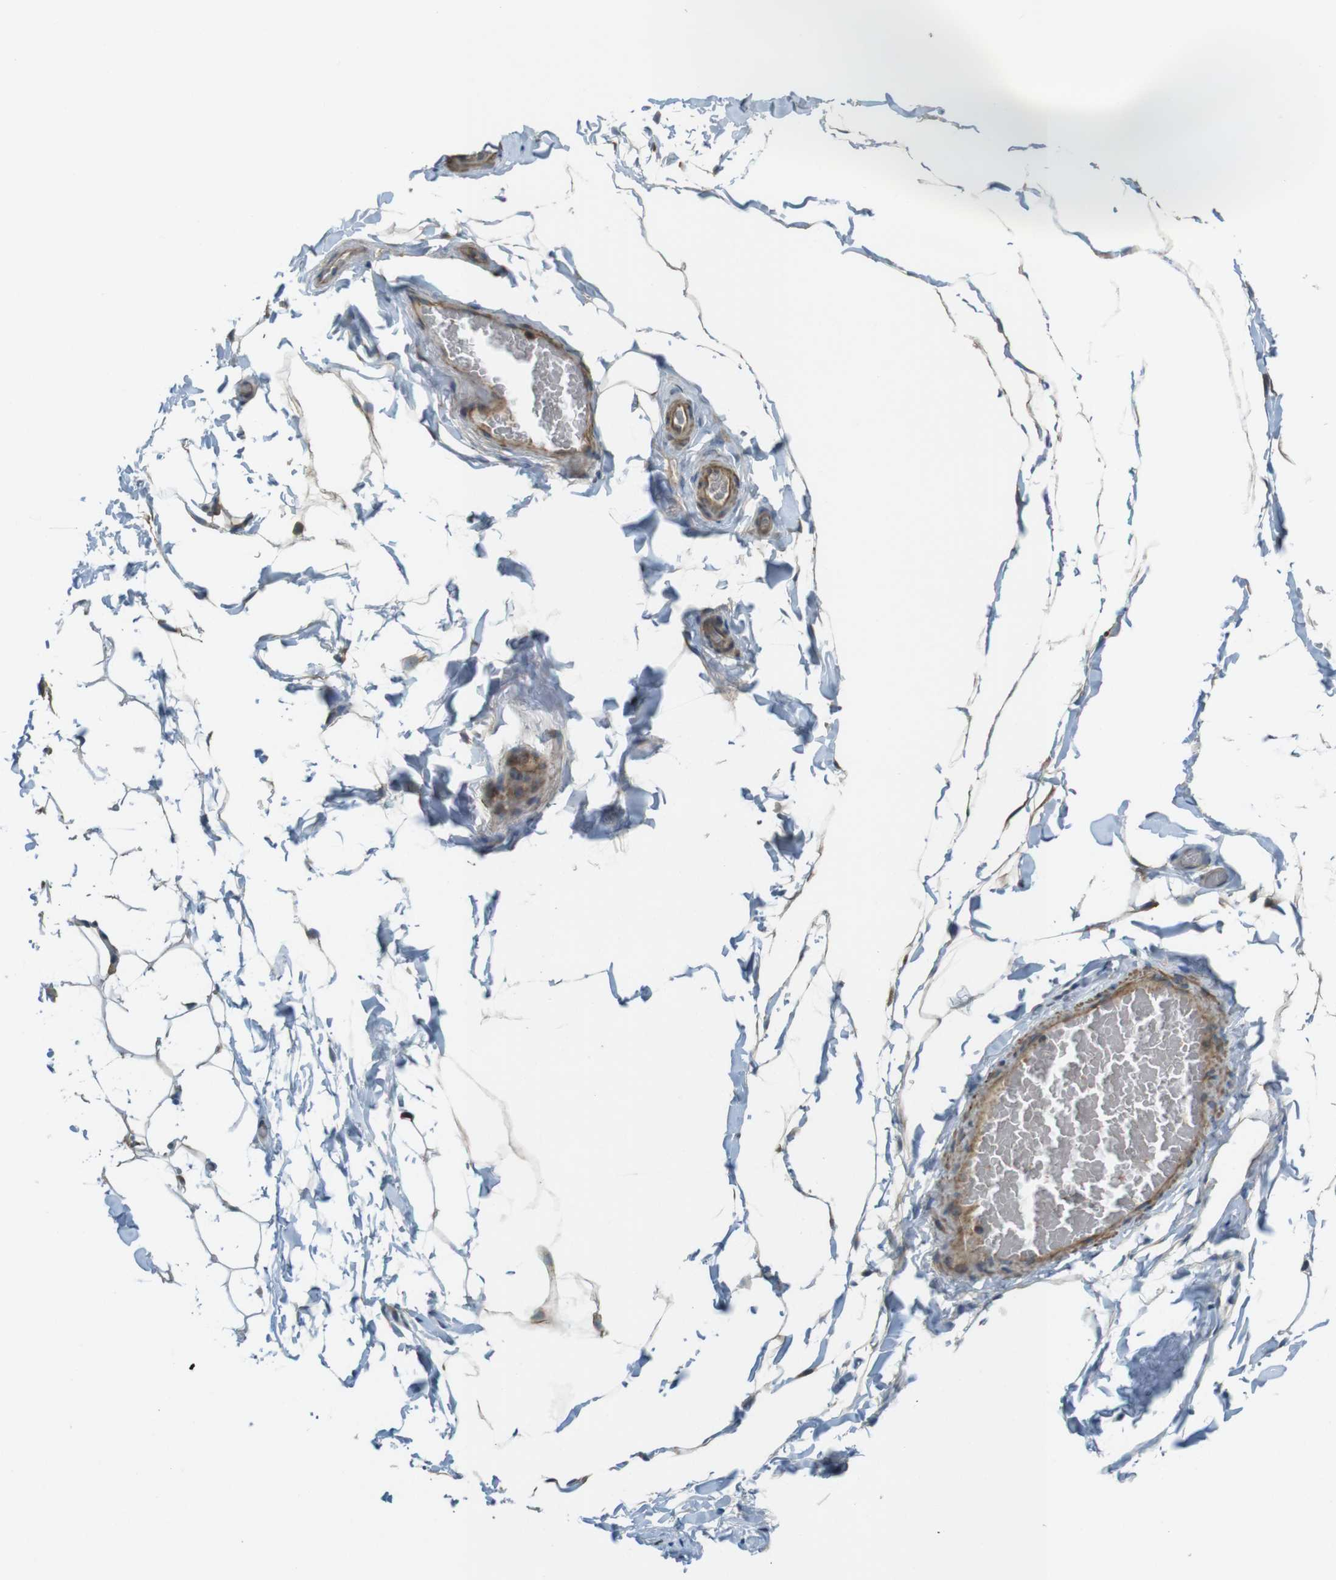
{"staining": {"intensity": "moderate", "quantity": "<25%", "location": "cytoplasmic/membranous"}, "tissue": "adipose tissue", "cell_type": "Adipocytes", "image_type": "normal", "snomed": [{"axis": "morphology", "description": "Normal tissue, NOS"}, {"axis": "topography", "description": "Soft tissue"}], "caption": "This photomicrograph demonstrates immunohistochemistry staining of benign human adipose tissue, with low moderate cytoplasmic/membranous expression in about <25% of adipocytes.", "gene": "LRRC3B", "patient": {"sex": "male", "age": 26}}